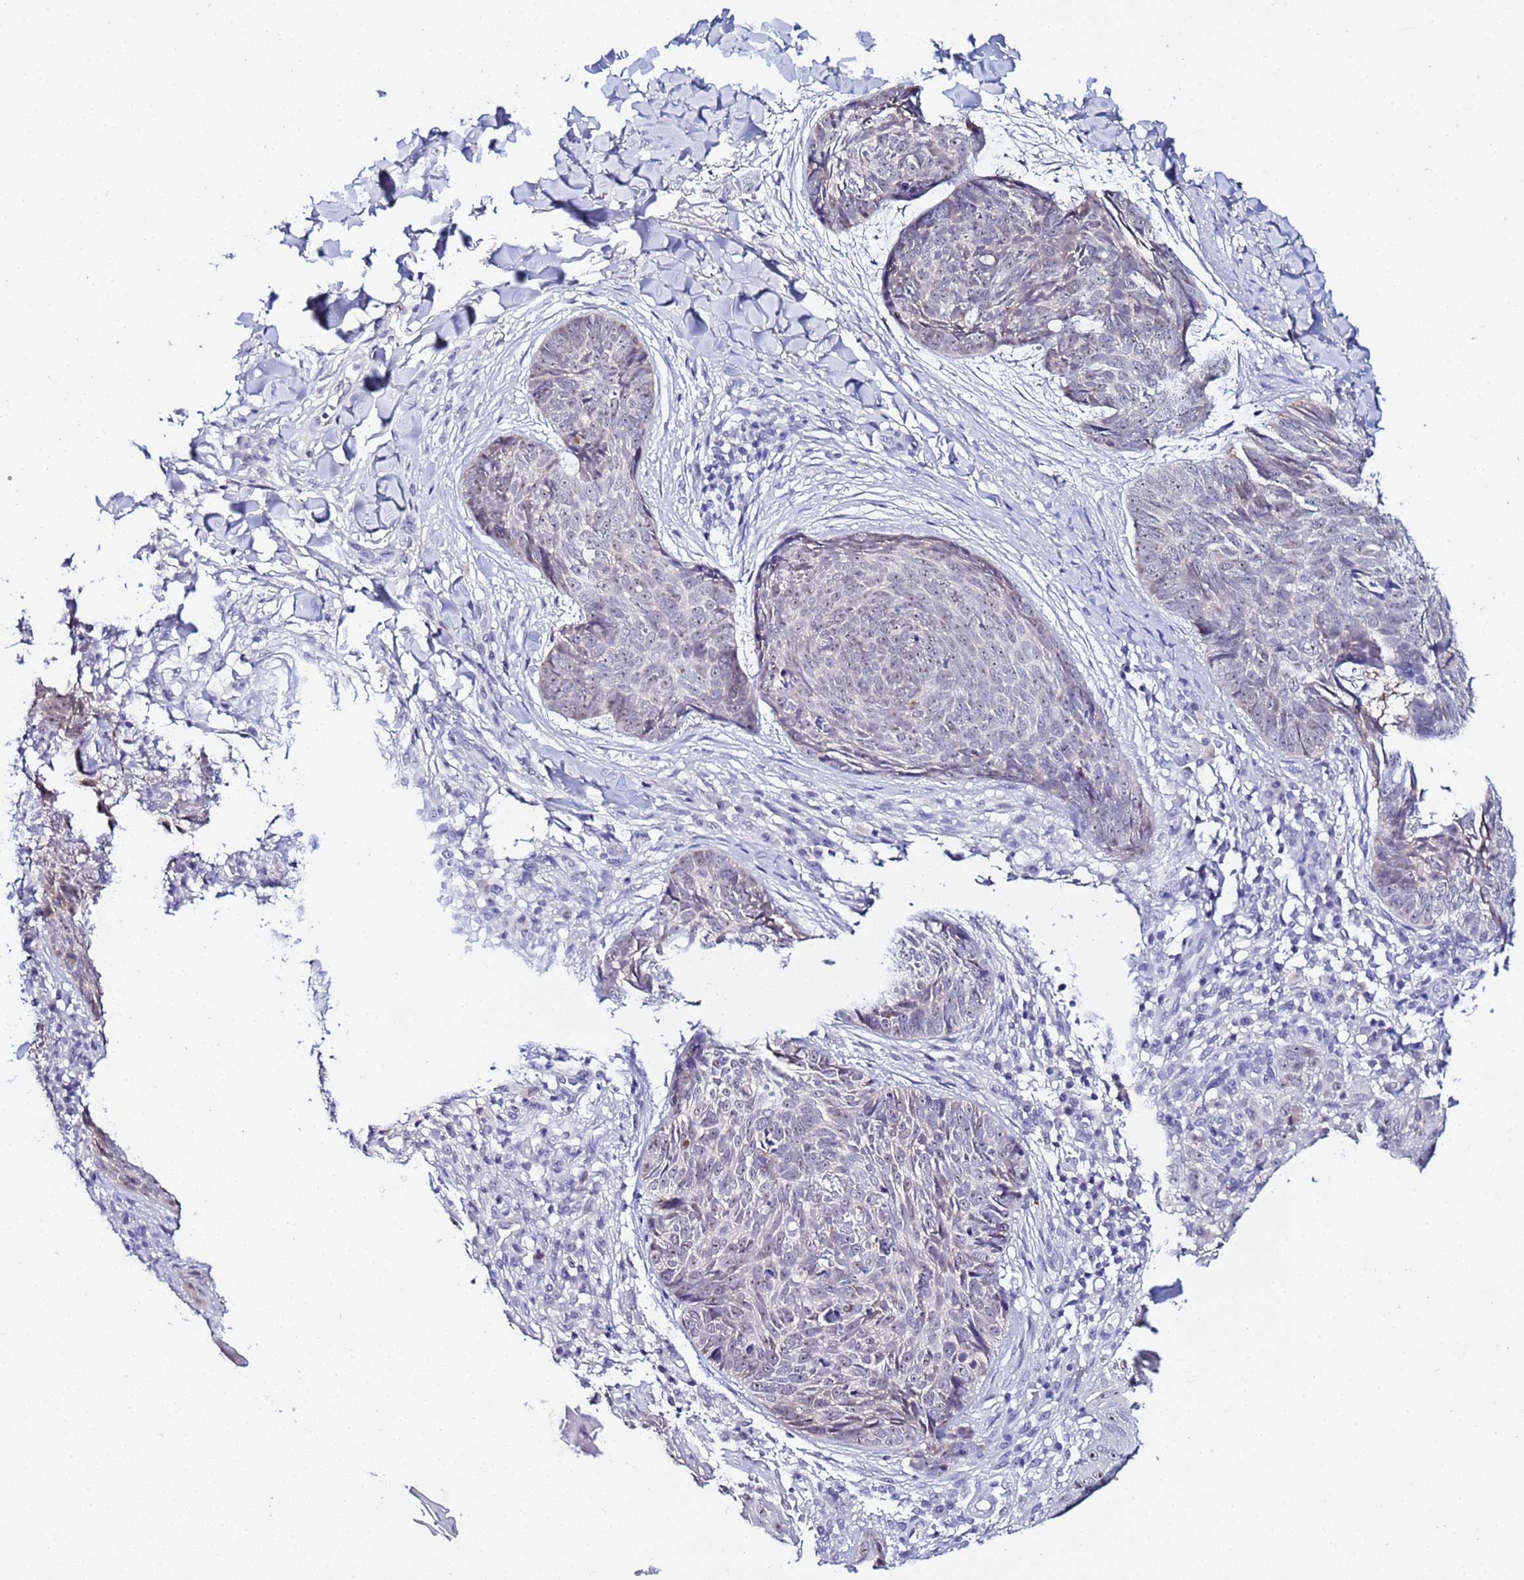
{"staining": {"intensity": "weak", "quantity": "<25%", "location": "nuclear"}, "tissue": "skin cancer", "cell_type": "Tumor cells", "image_type": "cancer", "snomed": [{"axis": "morphology", "description": "Basal cell carcinoma"}, {"axis": "topography", "description": "Skin"}], "caption": "Immunohistochemistry micrograph of skin cancer stained for a protein (brown), which shows no staining in tumor cells.", "gene": "ACTL6B", "patient": {"sex": "female", "age": 61}}